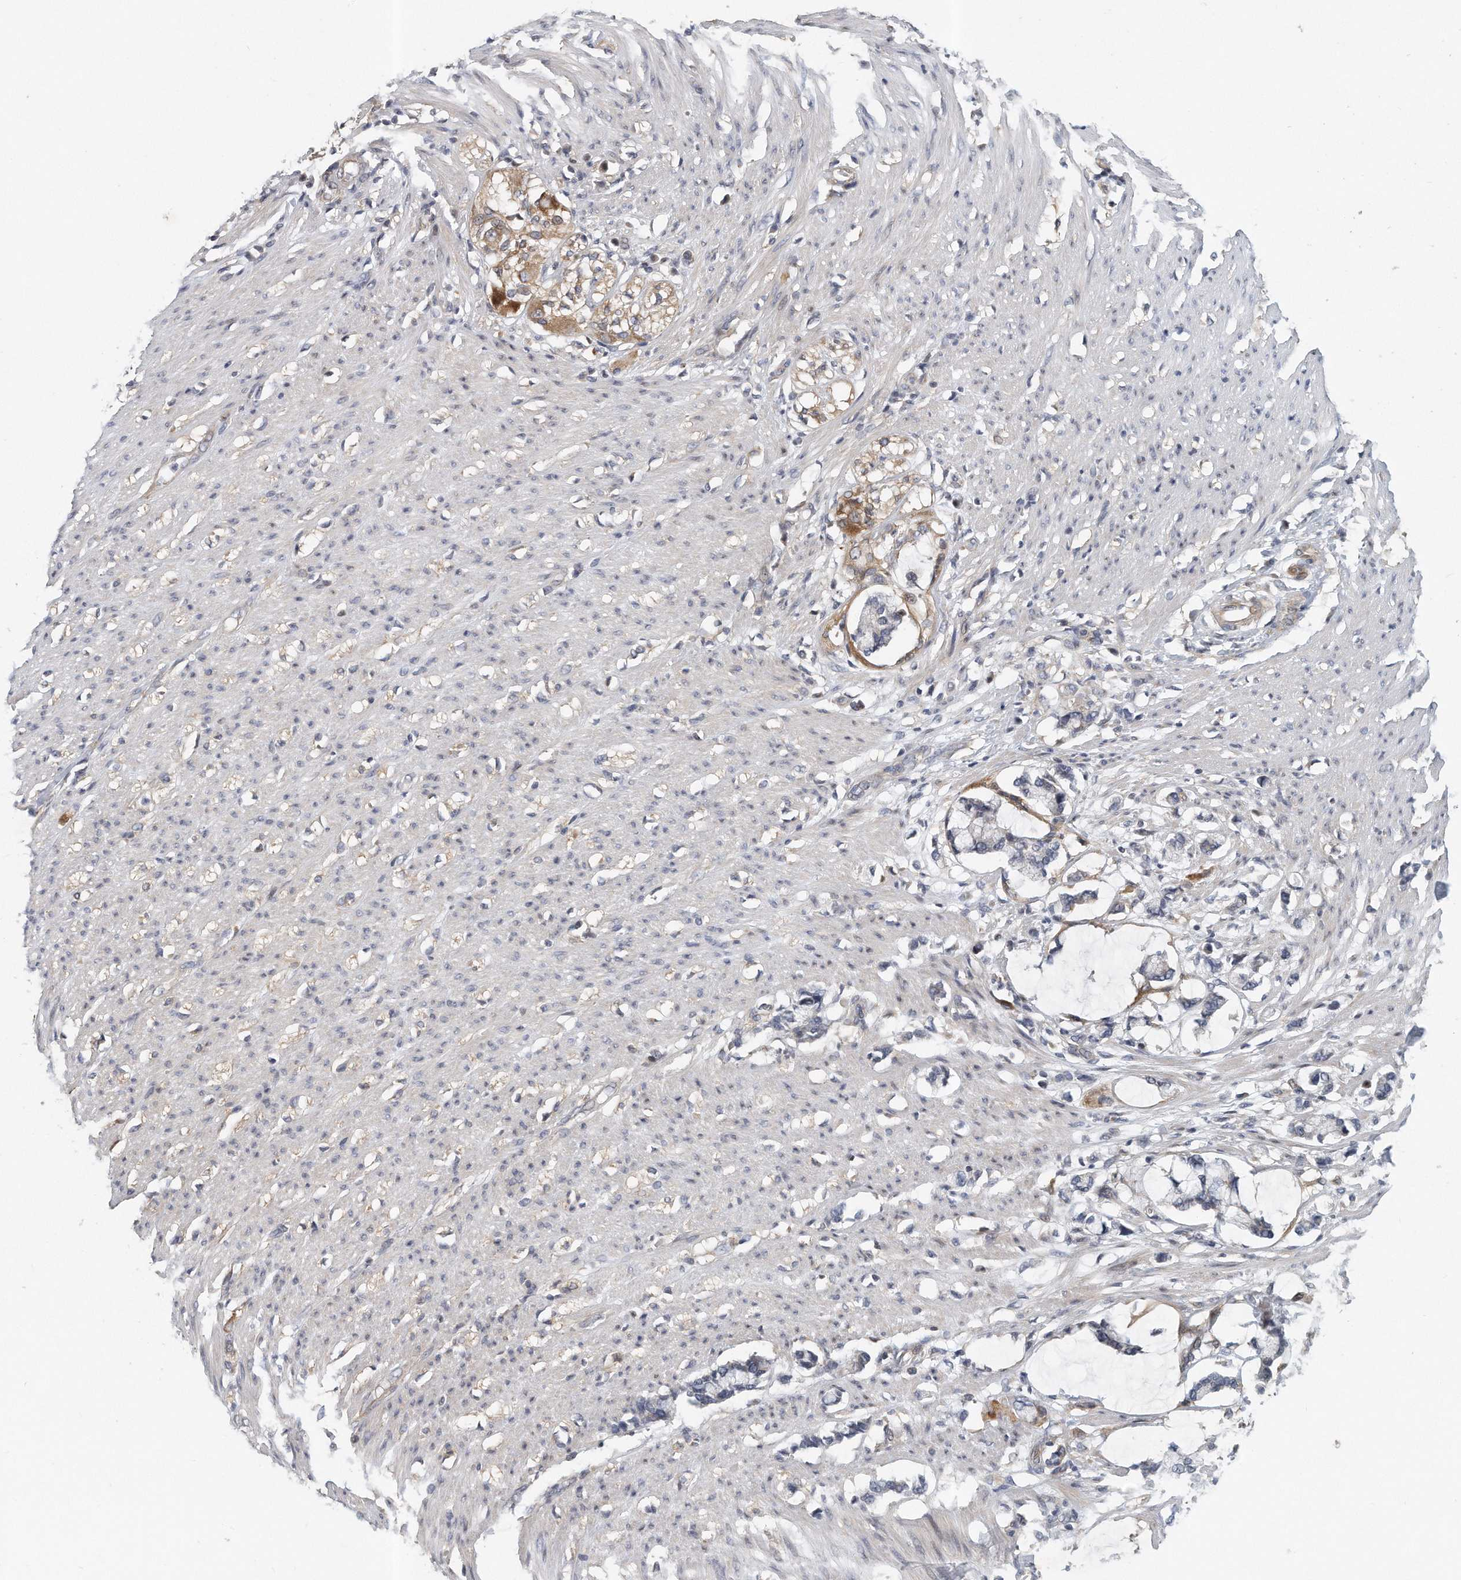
{"staining": {"intensity": "weak", "quantity": "25%-75%", "location": "cytoplasmic/membranous"}, "tissue": "smooth muscle", "cell_type": "Smooth muscle cells", "image_type": "normal", "snomed": [{"axis": "morphology", "description": "Normal tissue, NOS"}, {"axis": "morphology", "description": "Adenocarcinoma, NOS"}, {"axis": "topography", "description": "Colon"}, {"axis": "topography", "description": "Peripheral nerve tissue"}], "caption": "About 25%-75% of smooth muscle cells in normal smooth muscle show weak cytoplasmic/membranous protein expression as visualized by brown immunohistochemical staining.", "gene": "PCDH8", "patient": {"sex": "male", "age": 14}}